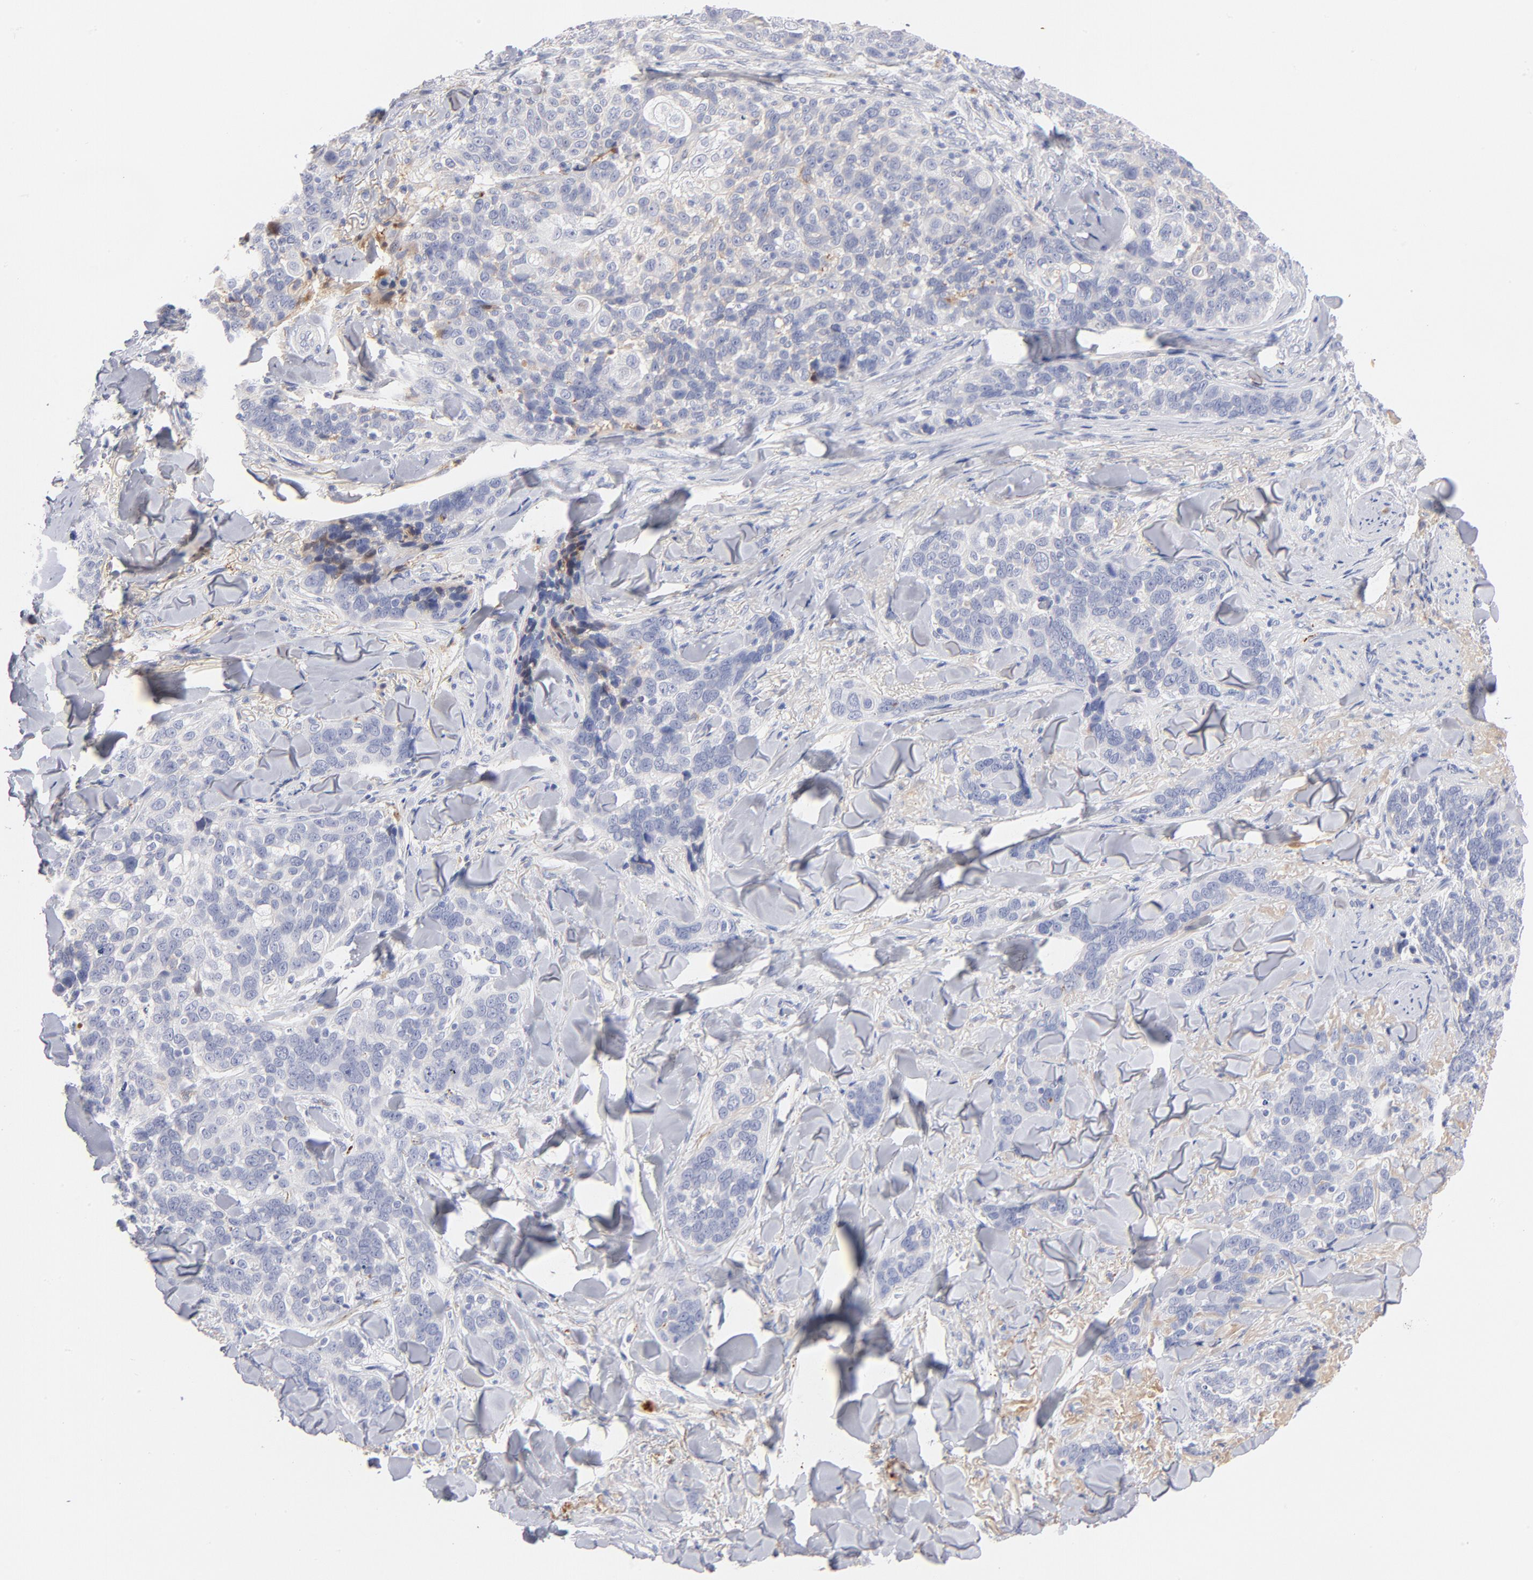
{"staining": {"intensity": "negative", "quantity": "none", "location": "none"}, "tissue": "skin cancer", "cell_type": "Tumor cells", "image_type": "cancer", "snomed": [{"axis": "morphology", "description": "Normal tissue, NOS"}, {"axis": "morphology", "description": "Squamous cell carcinoma, NOS"}, {"axis": "topography", "description": "Skin"}], "caption": "Photomicrograph shows no significant protein staining in tumor cells of skin squamous cell carcinoma.", "gene": "C3", "patient": {"sex": "female", "age": 83}}